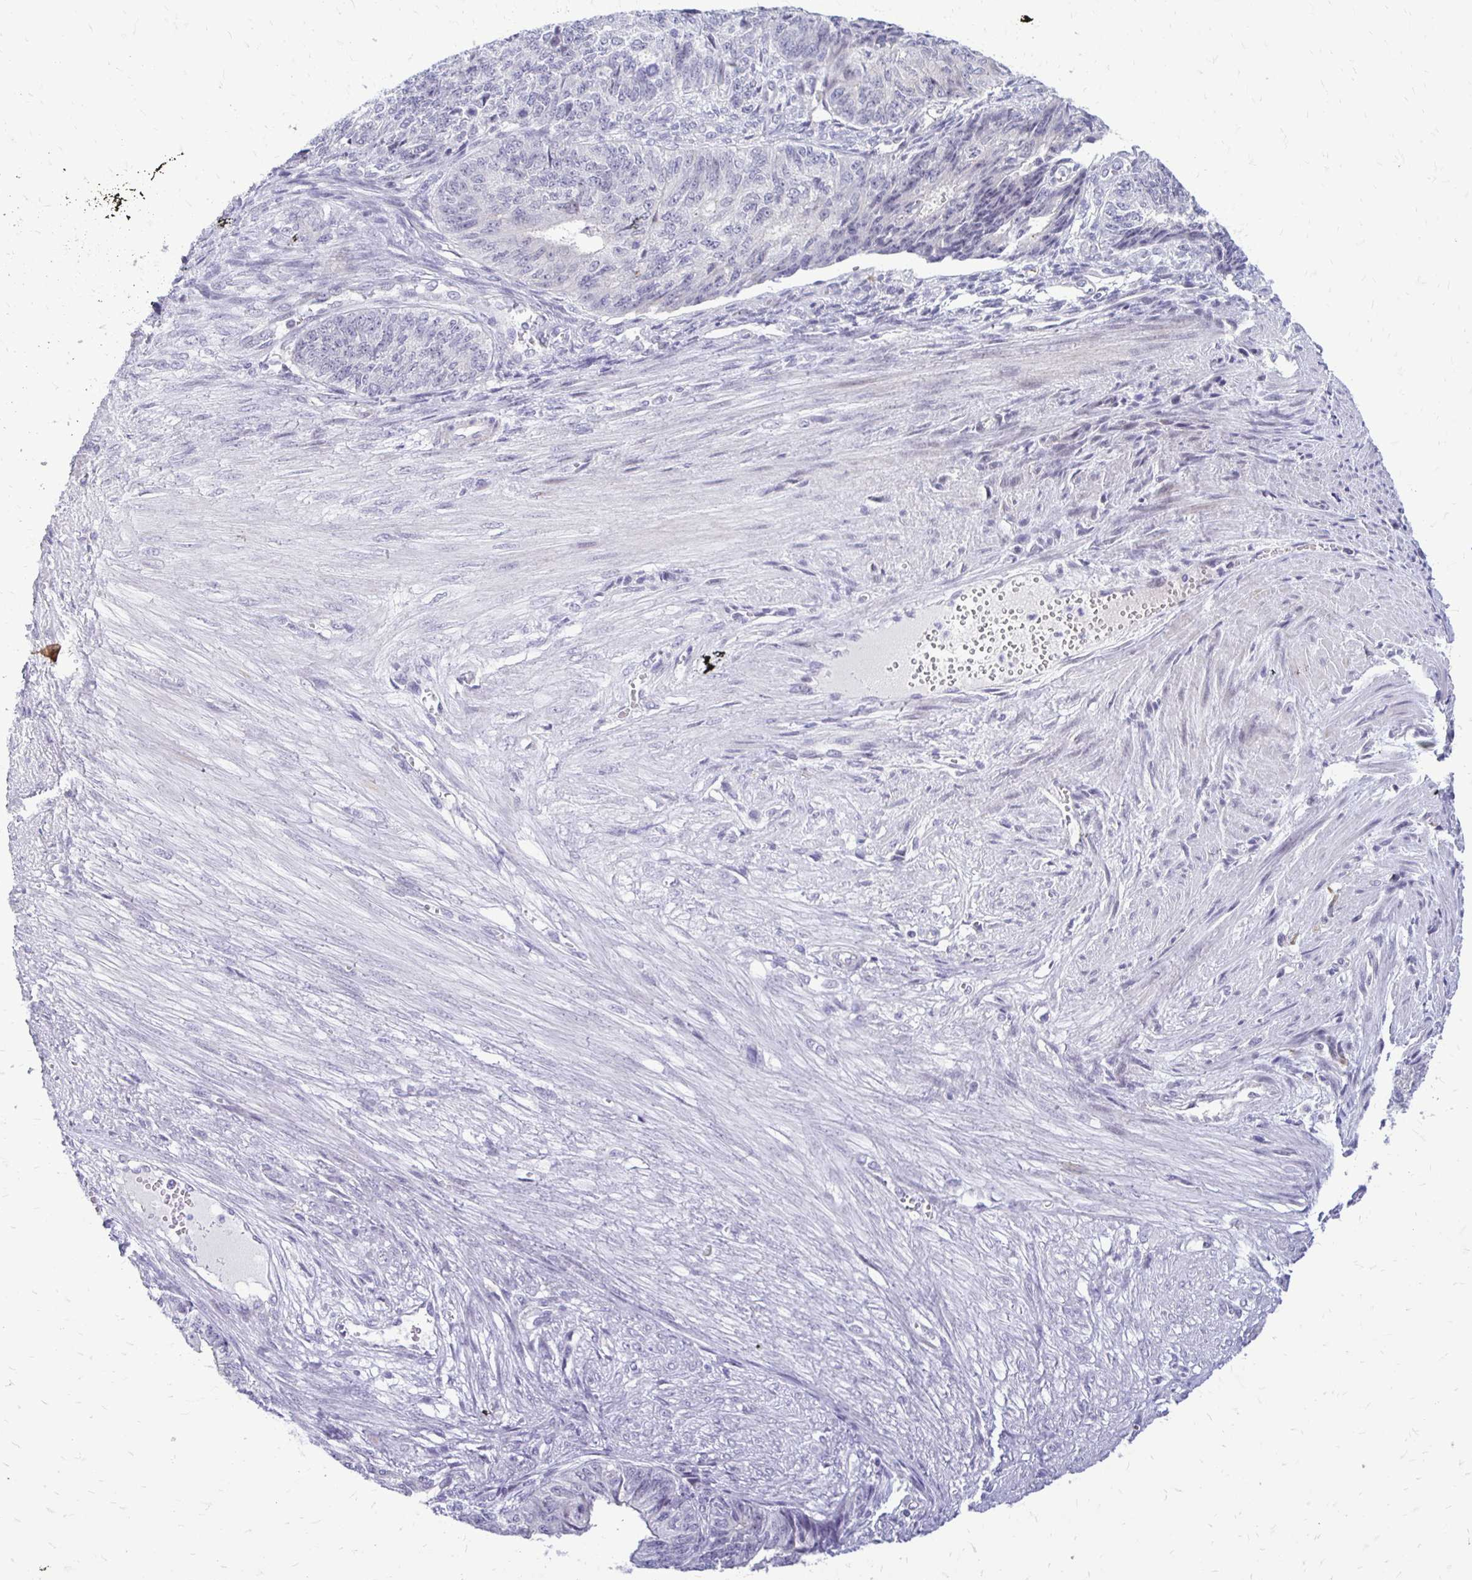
{"staining": {"intensity": "negative", "quantity": "none", "location": "none"}, "tissue": "endometrial cancer", "cell_type": "Tumor cells", "image_type": "cancer", "snomed": [{"axis": "morphology", "description": "Adenocarcinoma, NOS"}, {"axis": "topography", "description": "Endometrium"}], "caption": "DAB immunohistochemical staining of endometrial adenocarcinoma demonstrates no significant positivity in tumor cells.", "gene": "EPYC", "patient": {"sex": "female", "age": 32}}